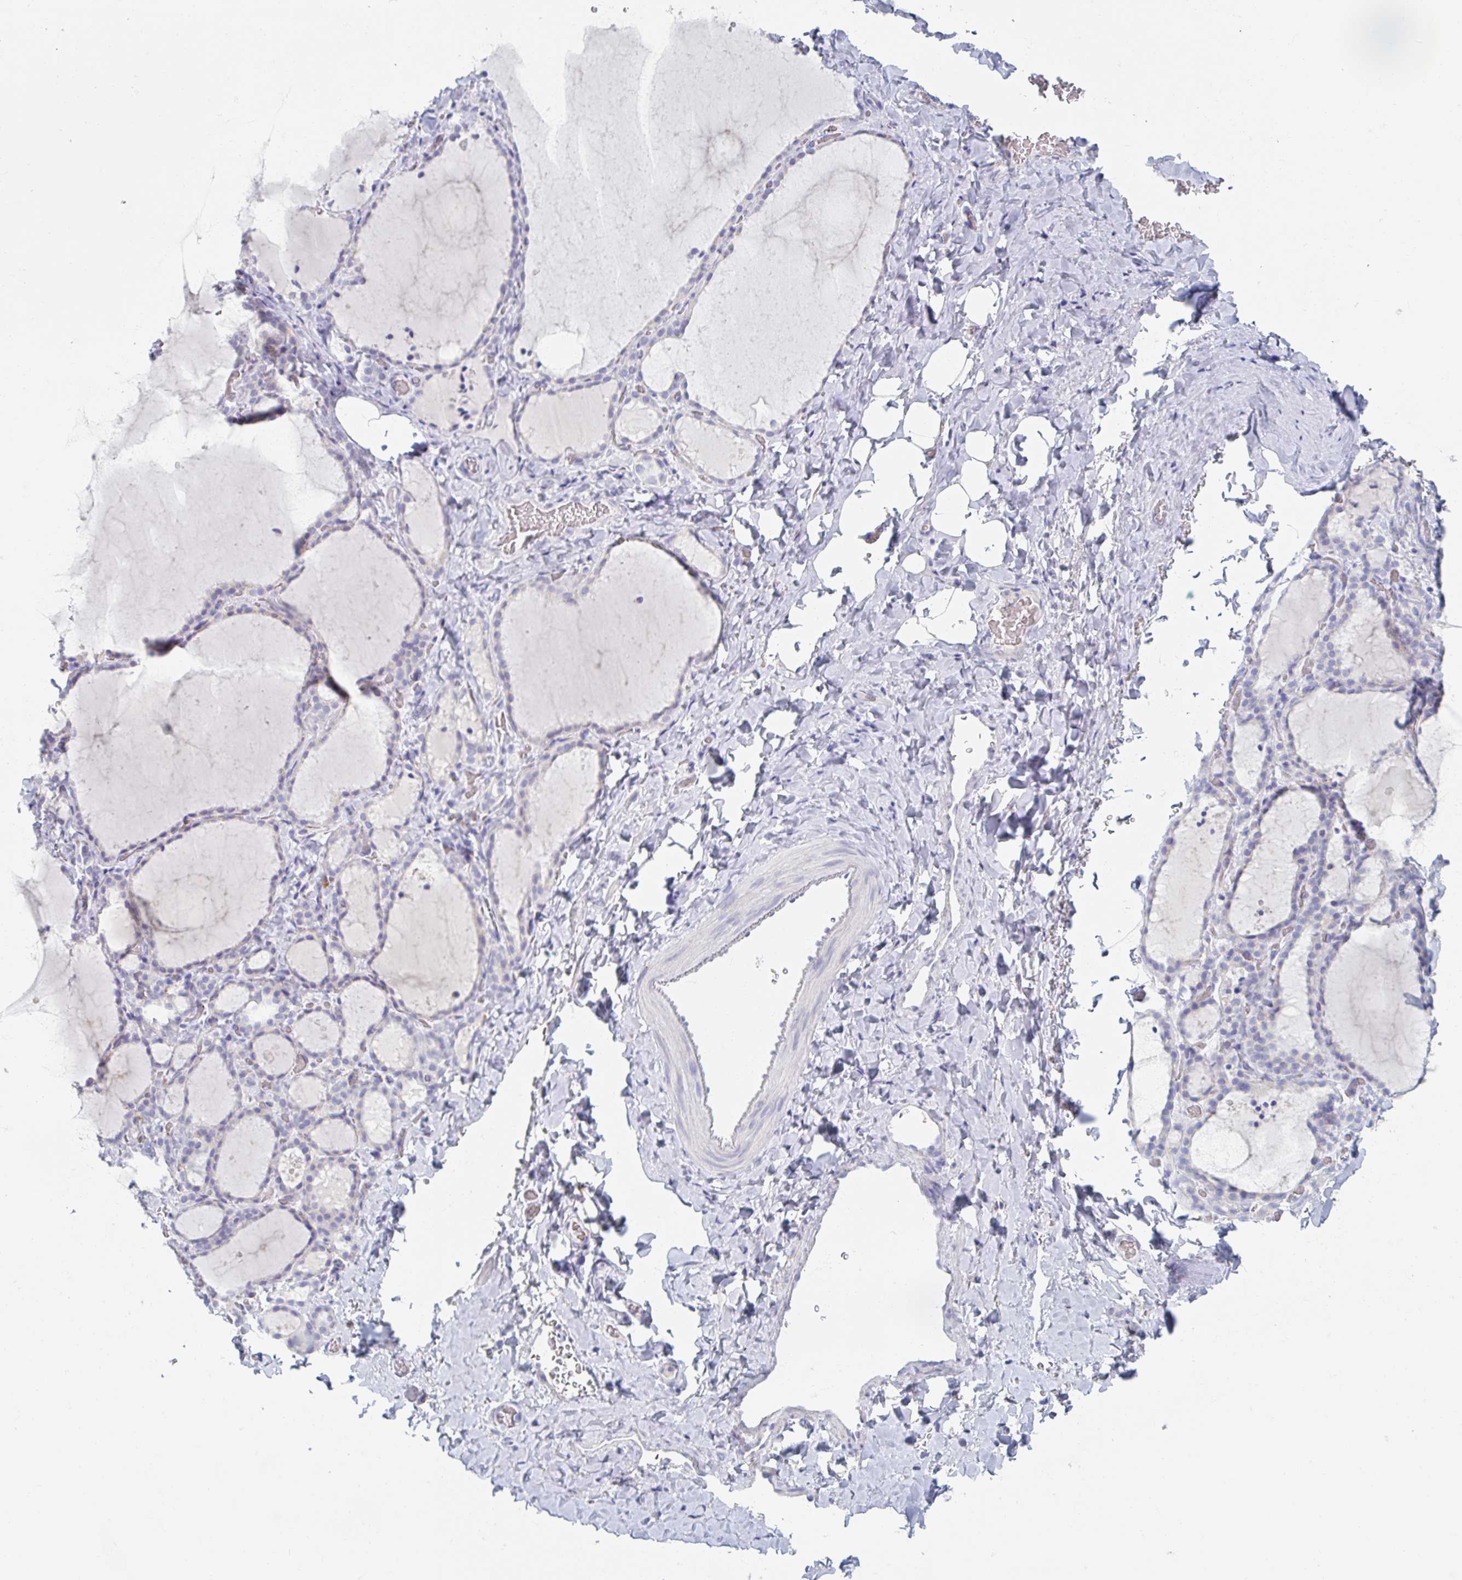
{"staining": {"intensity": "weak", "quantity": "<25%", "location": "cytoplasmic/membranous"}, "tissue": "thyroid gland", "cell_type": "Glandular cells", "image_type": "normal", "snomed": [{"axis": "morphology", "description": "Normal tissue, NOS"}, {"axis": "topography", "description": "Thyroid gland"}], "caption": "Immunohistochemistry micrograph of unremarkable thyroid gland stained for a protein (brown), which displays no positivity in glandular cells.", "gene": "MYLK2", "patient": {"sex": "female", "age": 22}}